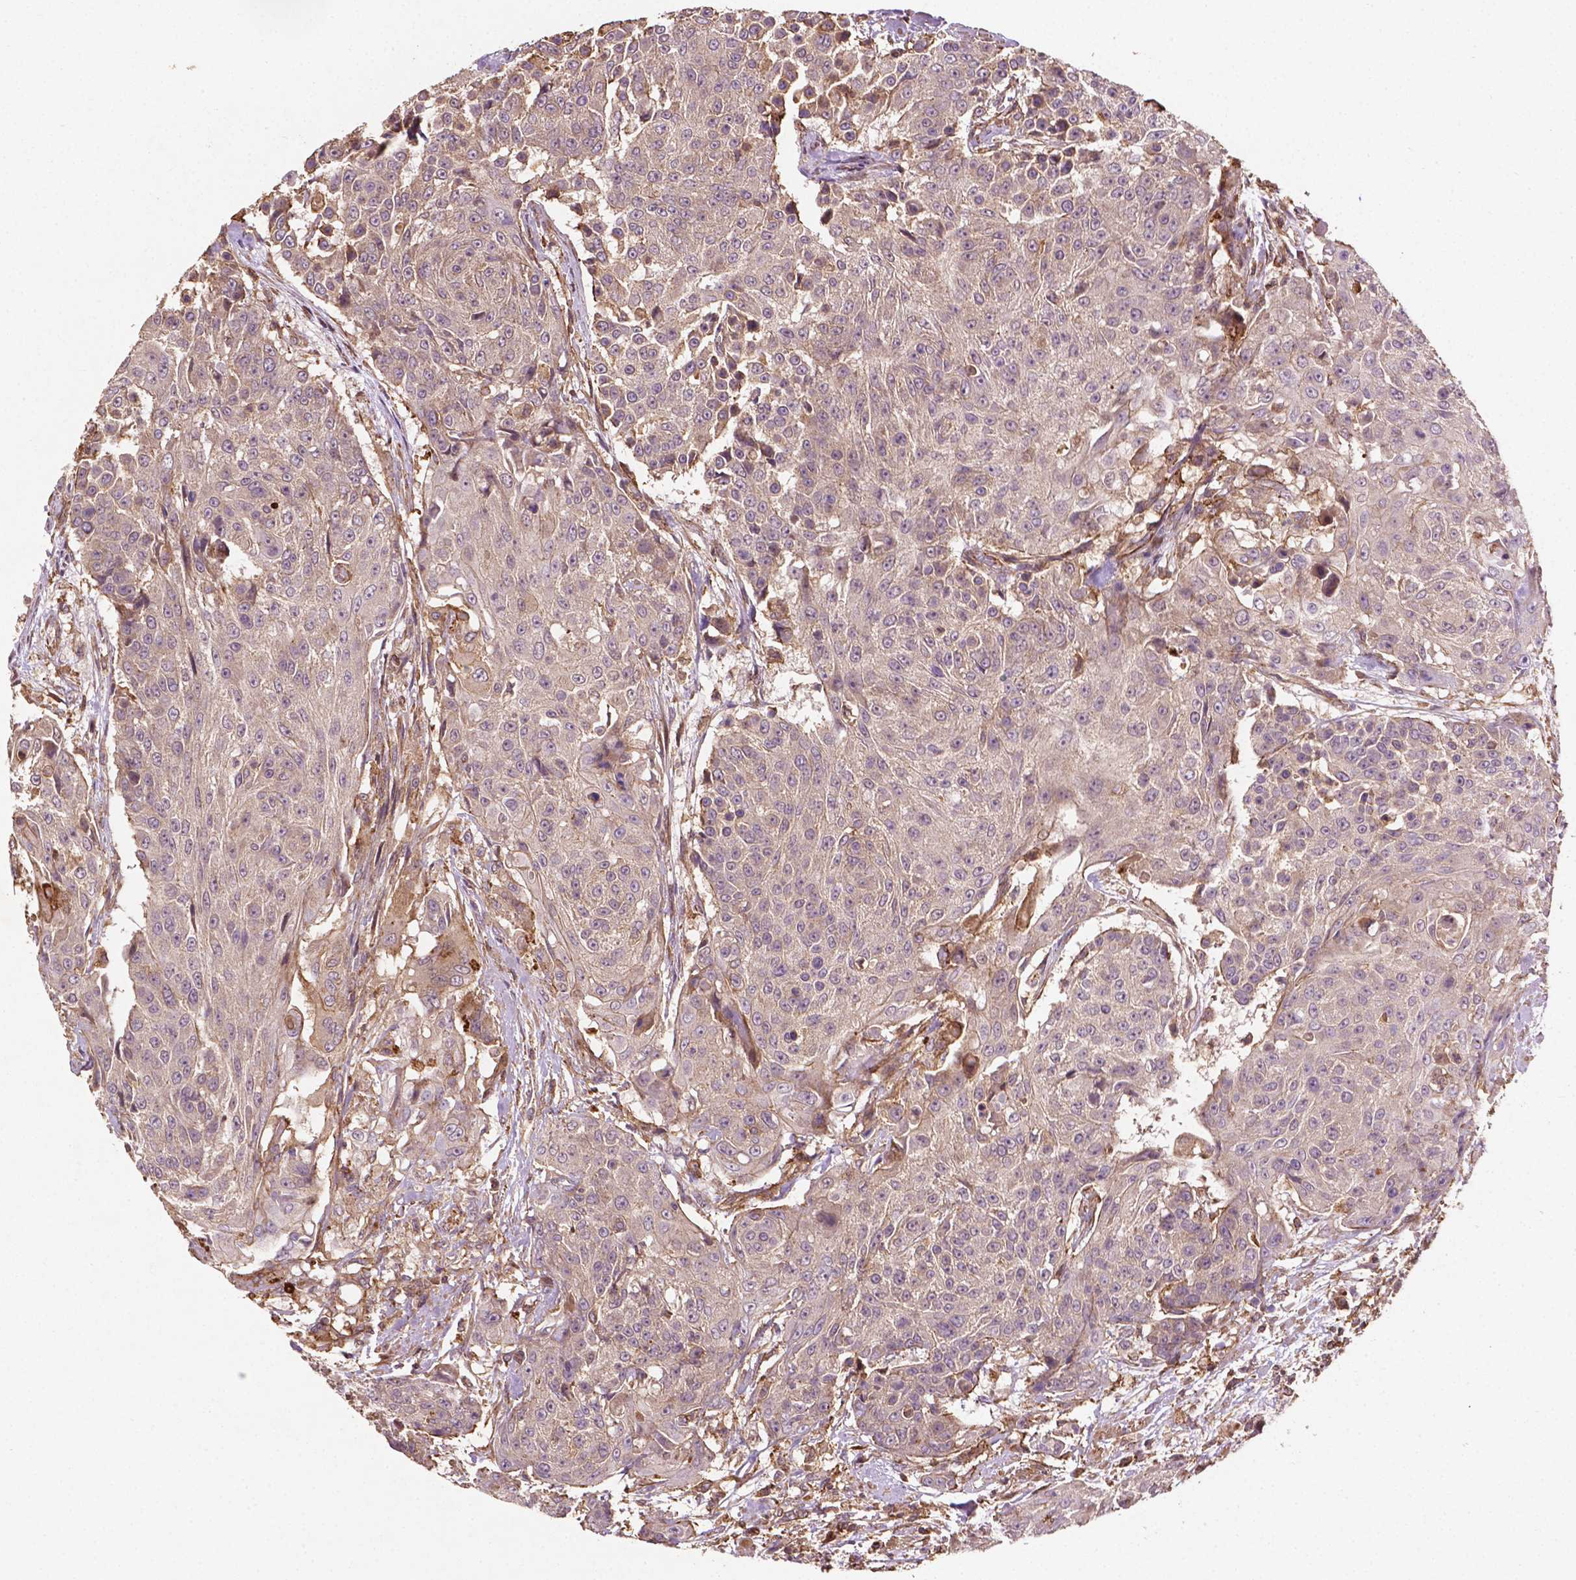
{"staining": {"intensity": "negative", "quantity": "none", "location": "none"}, "tissue": "urothelial cancer", "cell_type": "Tumor cells", "image_type": "cancer", "snomed": [{"axis": "morphology", "description": "Urothelial carcinoma, High grade"}, {"axis": "topography", "description": "Urinary bladder"}], "caption": "The immunohistochemistry (IHC) photomicrograph has no significant expression in tumor cells of urothelial cancer tissue.", "gene": "ZMYND19", "patient": {"sex": "female", "age": 63}}